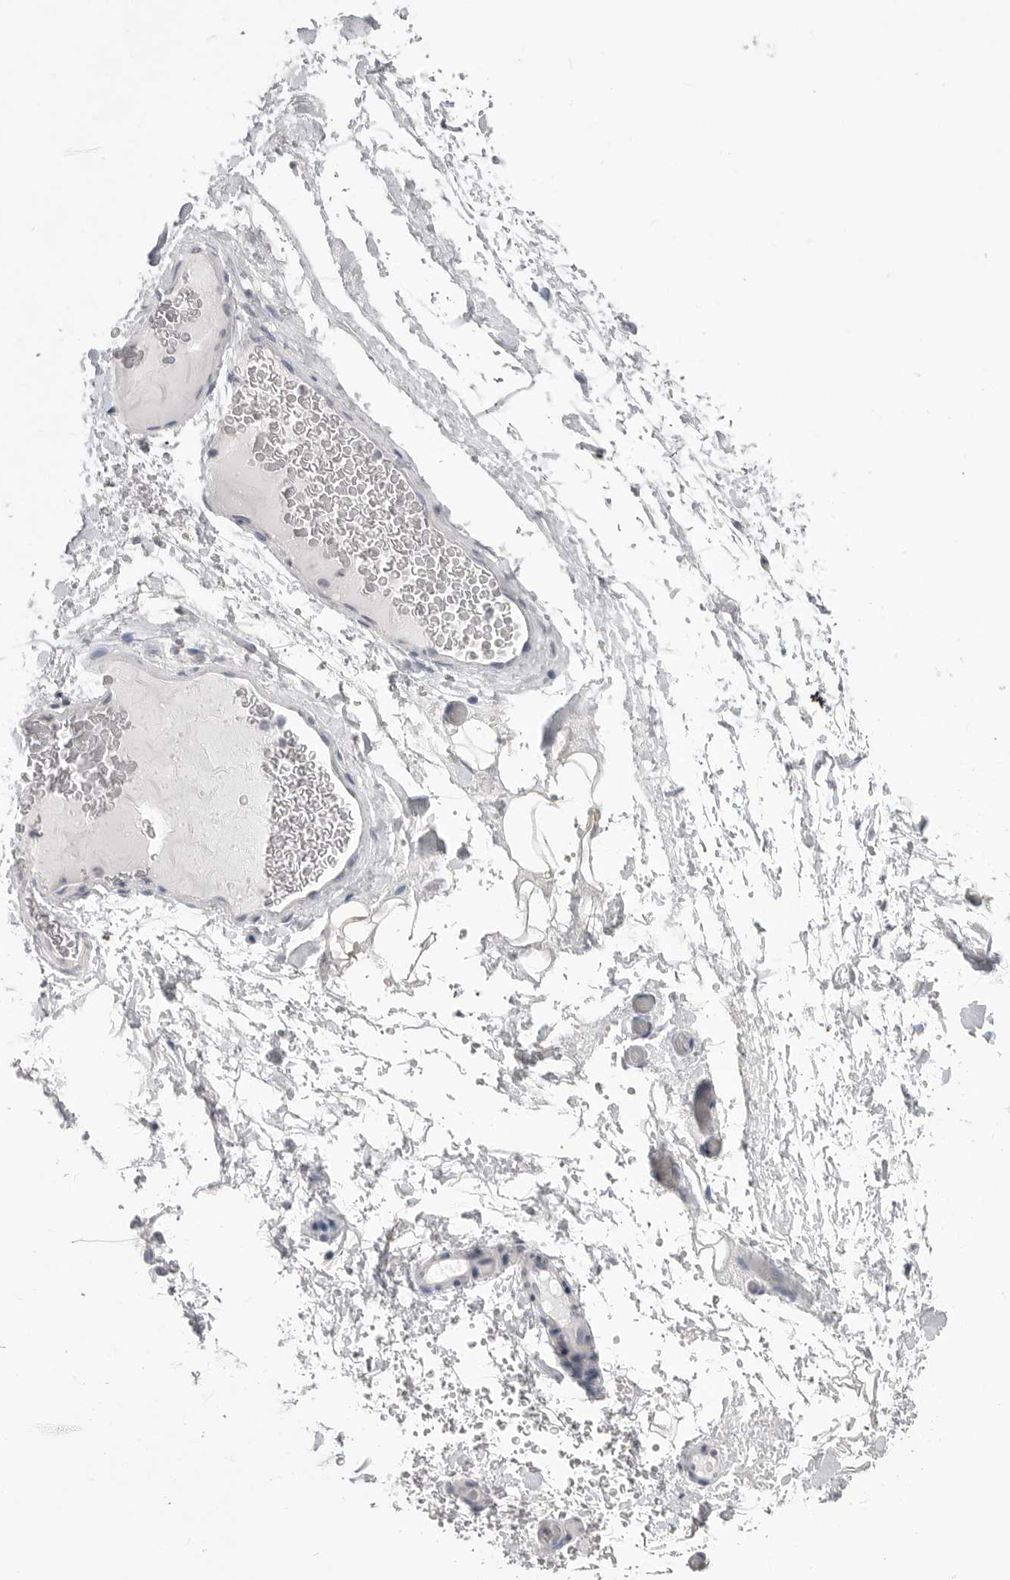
{"staining": {"intensity": "negative", "quantity": "none", "location": "none"}, "tissue": "adipose tissue", "cell_type": "Adipocytes", "image_type": "normal", "snomed": [{"axis": "morphology", "description": "Normal tissue, NOS"}, {"axis": "morphology", "description": "Adenocarcinoma, NOS"}, {"axis": "topography", "description": "Esophagus"}], "caption": "Protein analysis of normal adipose tissue demonstrates no significant expression in adipocytes.", "gene": "ICAM5", "patient": {"sex": "male", "age": 62}}